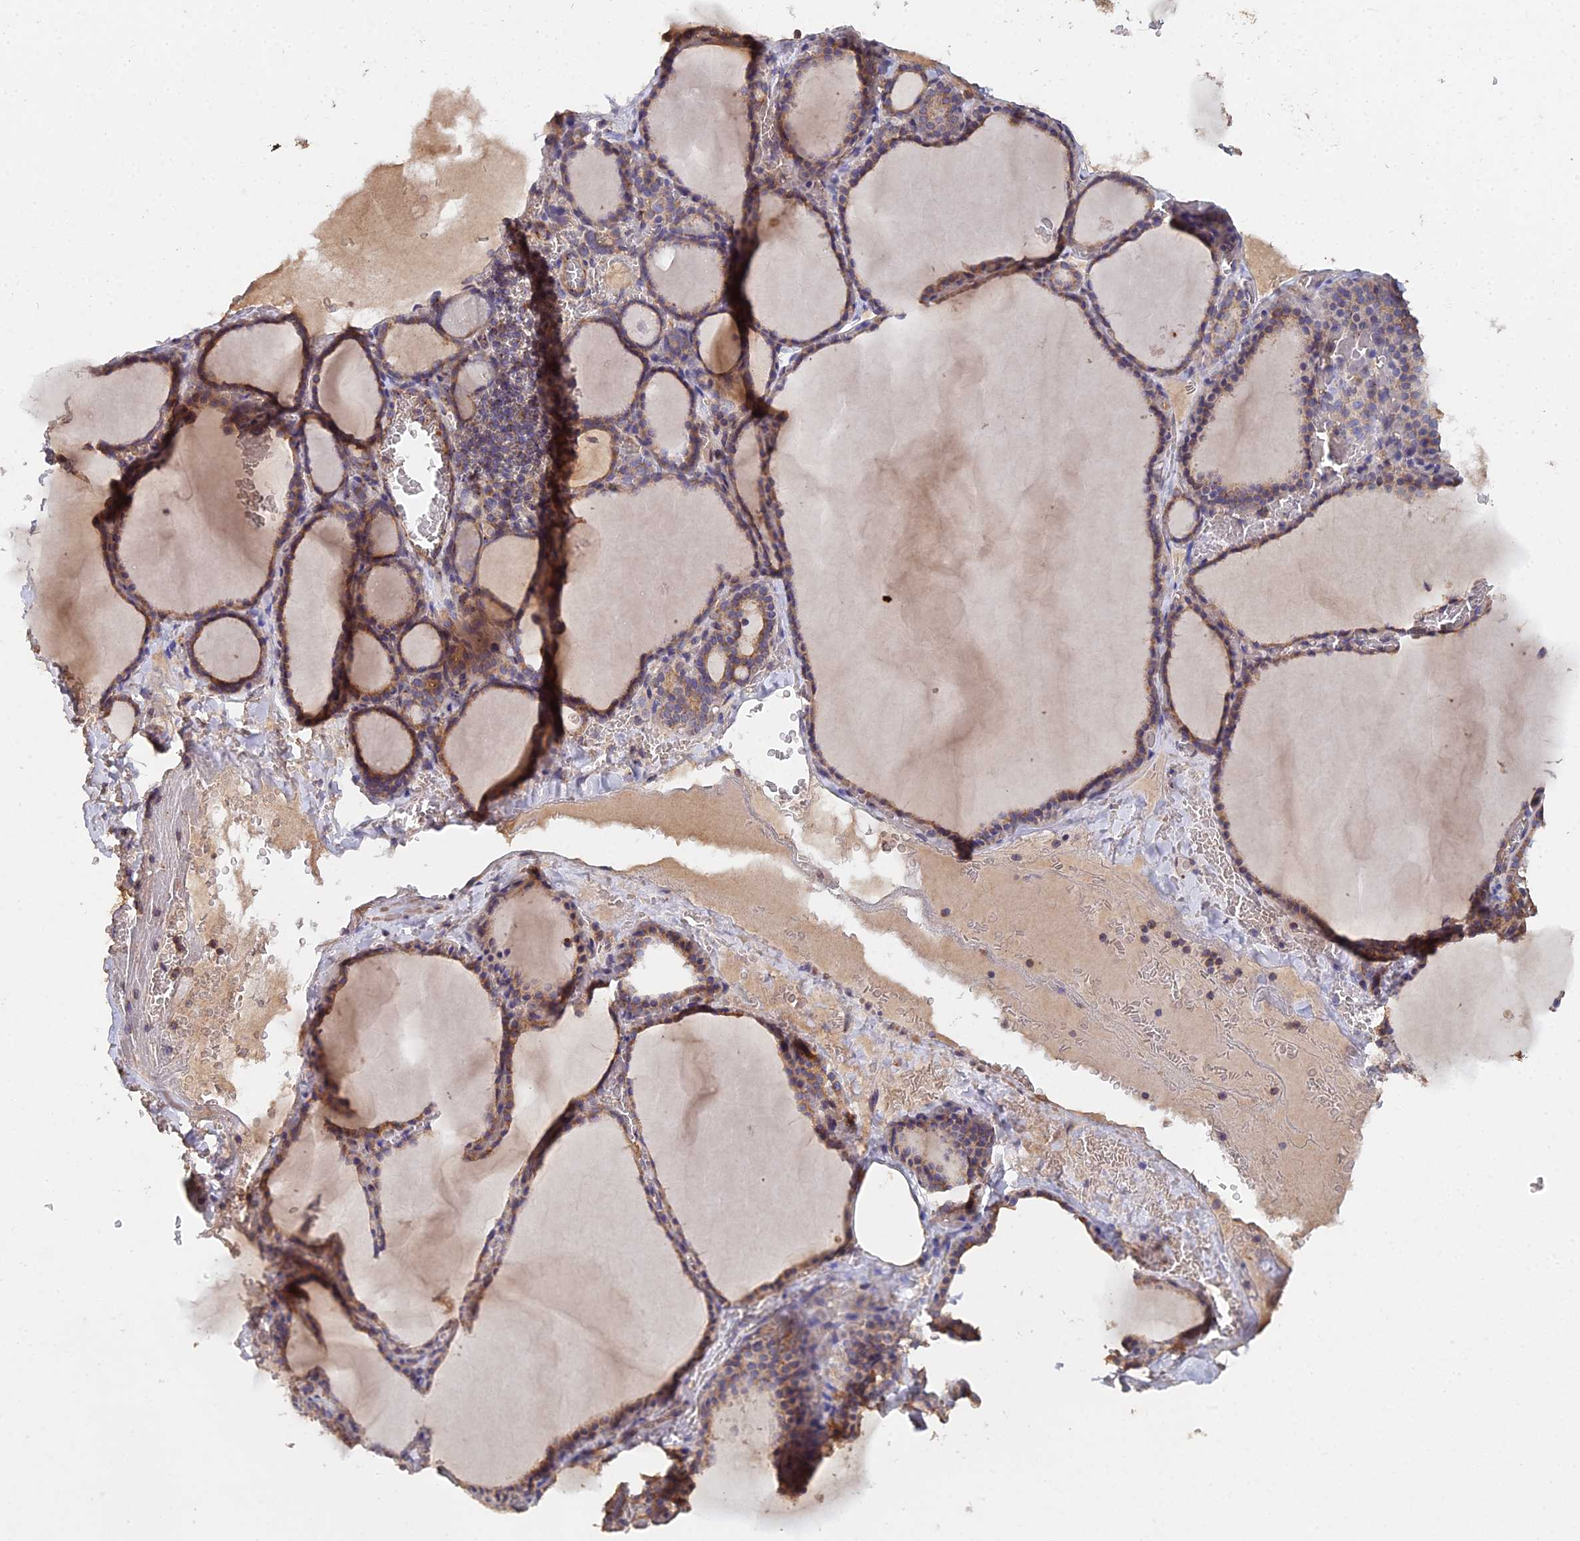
{"staining": {"intensity": "moderate", "quantity": "25%-75%", "location": "cytoplasmic/membranous"}, "tissue": "thyroid gland", "cell_type": "Glandular cells", "image_type": "normal", "snomed": [{"axis": "morphology", "description": "Normal tissue, NOS"}, {"axis": "topography", "description": "Thyroid gland"}], "caption": "DAB (3,3'-diaminobenzidine) immunohistochemical staining of normal thyroid gland displays moderate cytoplasmic/membranous protein positivity in about 25%-75% of glandular cells.", "gene": "SPANXN4", "patient": {"sex": "female", "age": 39}}